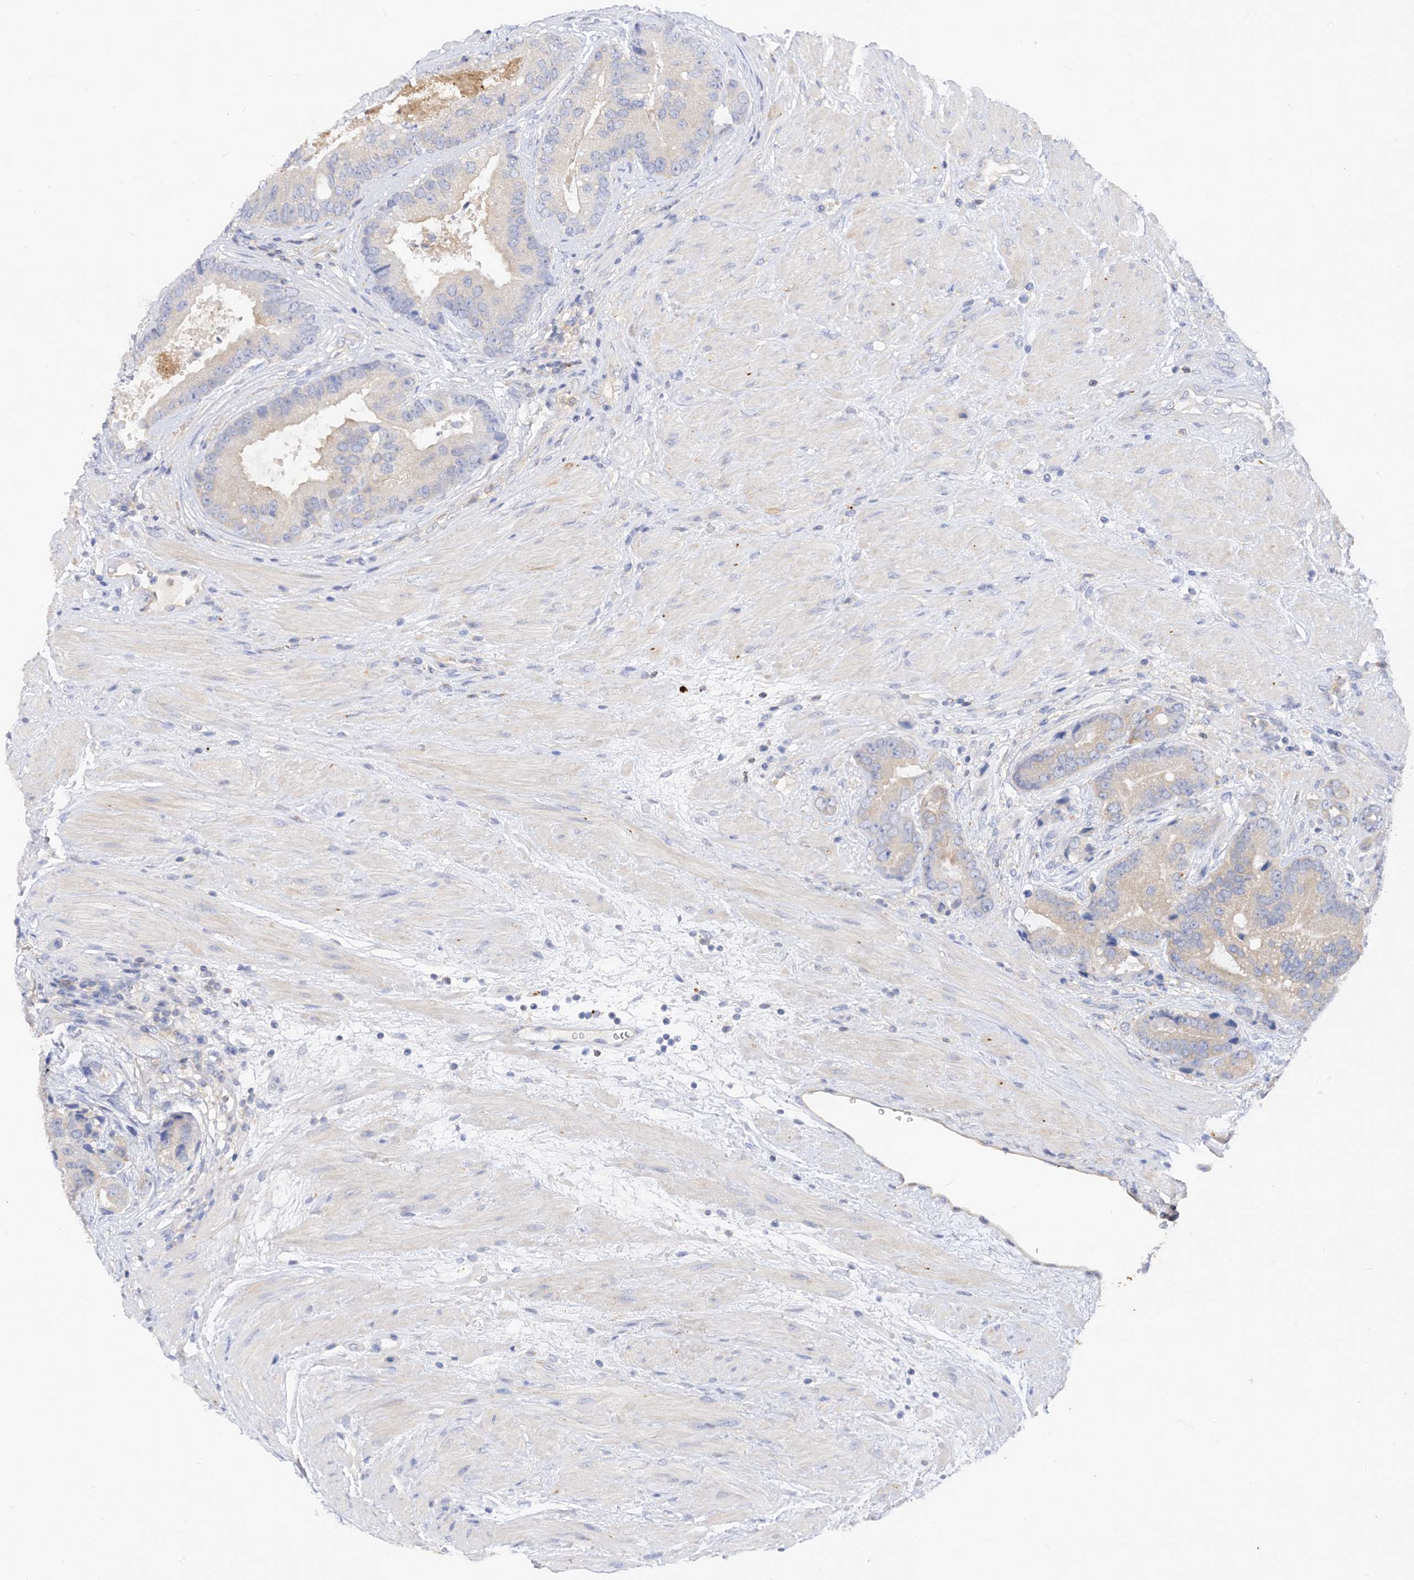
{"staining": {"intensity": "moderate", "quantity": "<25%", "location": "cytoplasmic/membranous"}, "tissue": "prostate cancer", "cell_type": "Tumor cells", "image_type": "cancer", "snomed": [{"axis": "morphology", "description": "Adenocarcinoma, High grade"}, {"axis": "topography", "description": "Prostate"}], "caption": "High-grade adenocarcinoma (prostate) stained with a protein marker shows moderate staining in tumor cells.", "gene": "ARV1", "patient": {"sex": "male", "age": 70}}